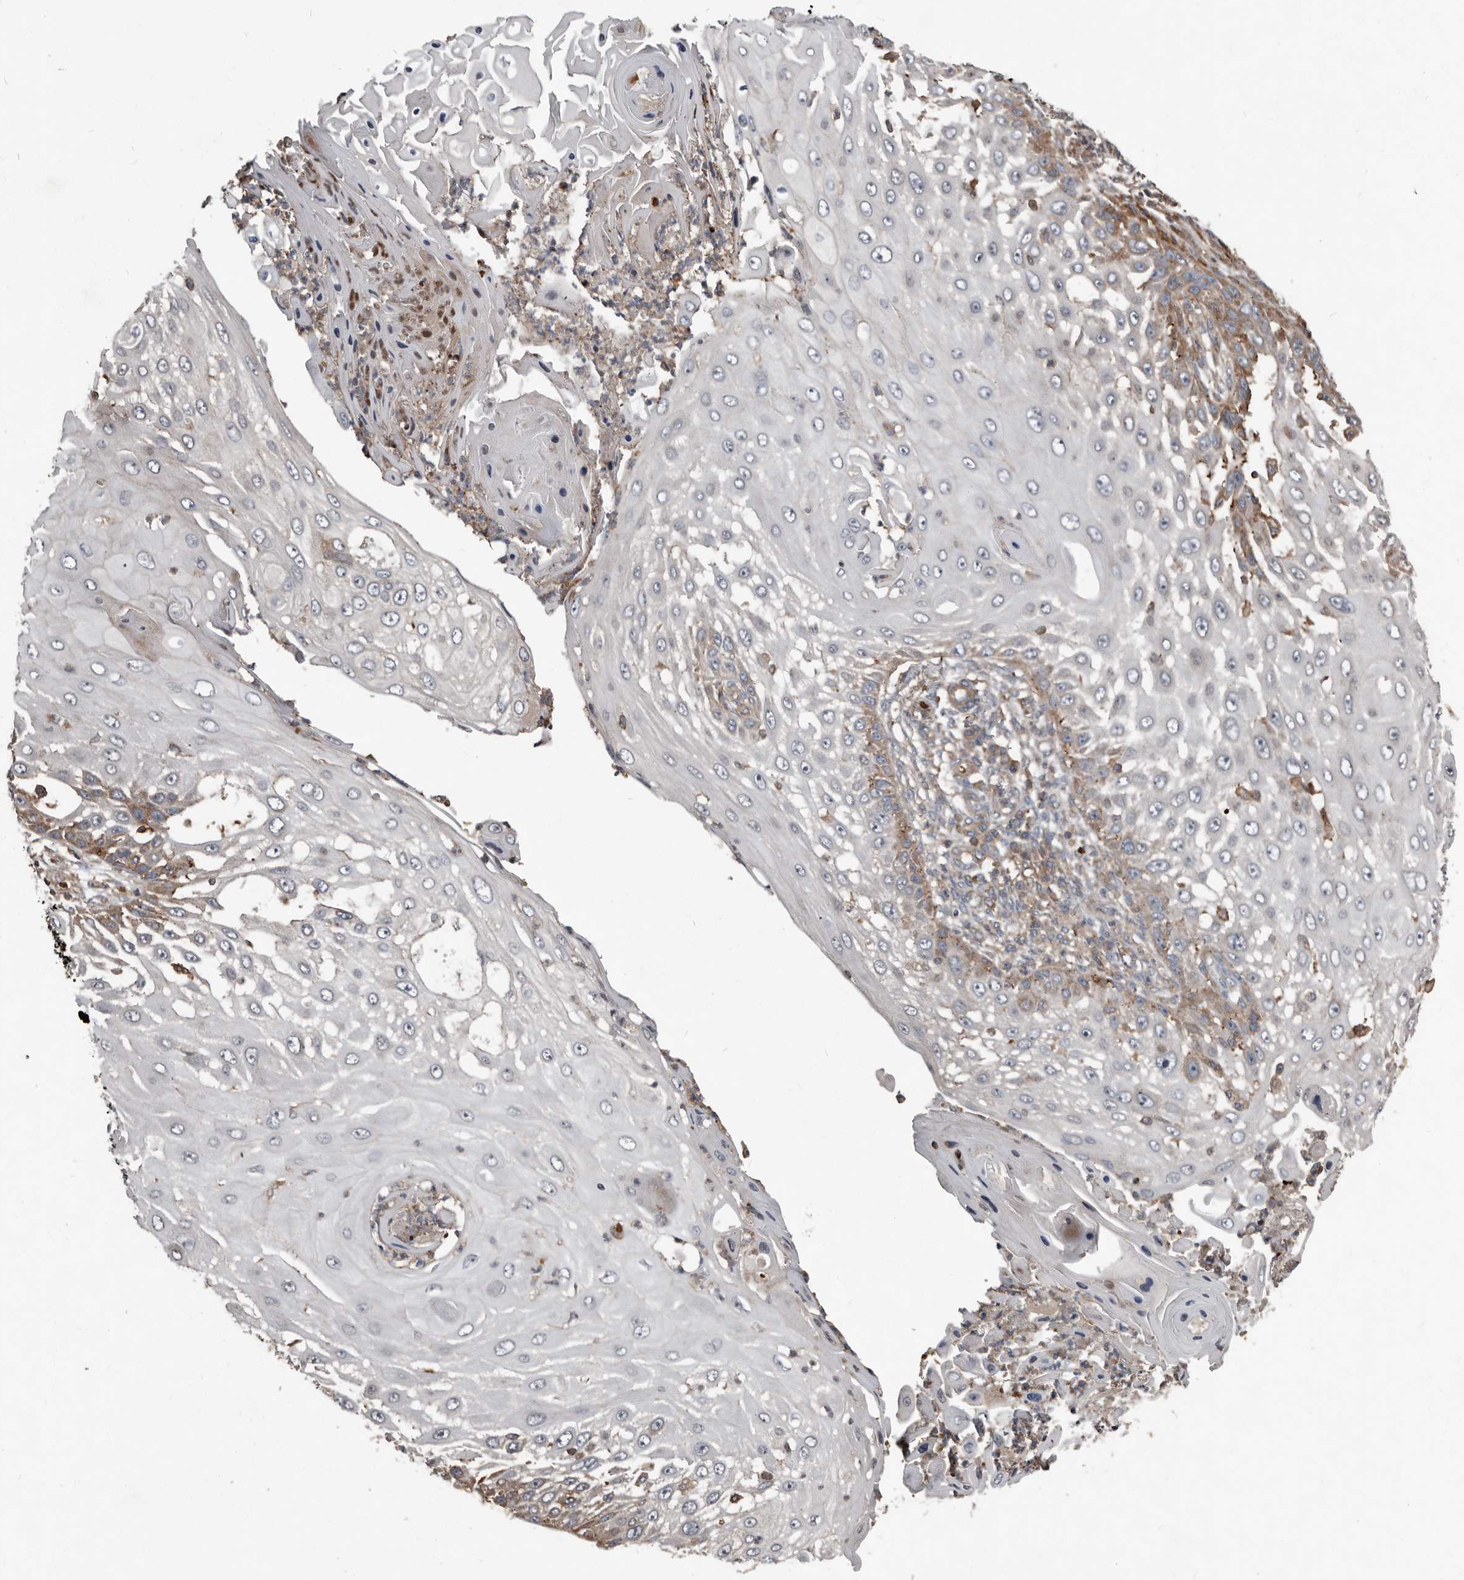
{"staining": {"intensity": "moderate", "quantity": "<25%", "location": "cytoplasmic/membranous"}, "tissue": "skin cancer", "cell_type": "Tumor cells", "image_type": "cancer", "snomed": [{"axis": "morphology", "description": "Squamous cell carcinoma, NOS"}, {"axis": "topography", "description": "Skin"}], "caption": "This photomicrograph shows immunohistochemistry (IHC) staining of human squamous cell carcinoma (skin), with low moderate cytoplasmic/membranous positivity in about <25% of tumor cells.", "gene": "FBXO31", "patient": {"sex": "female", "age": 44}}